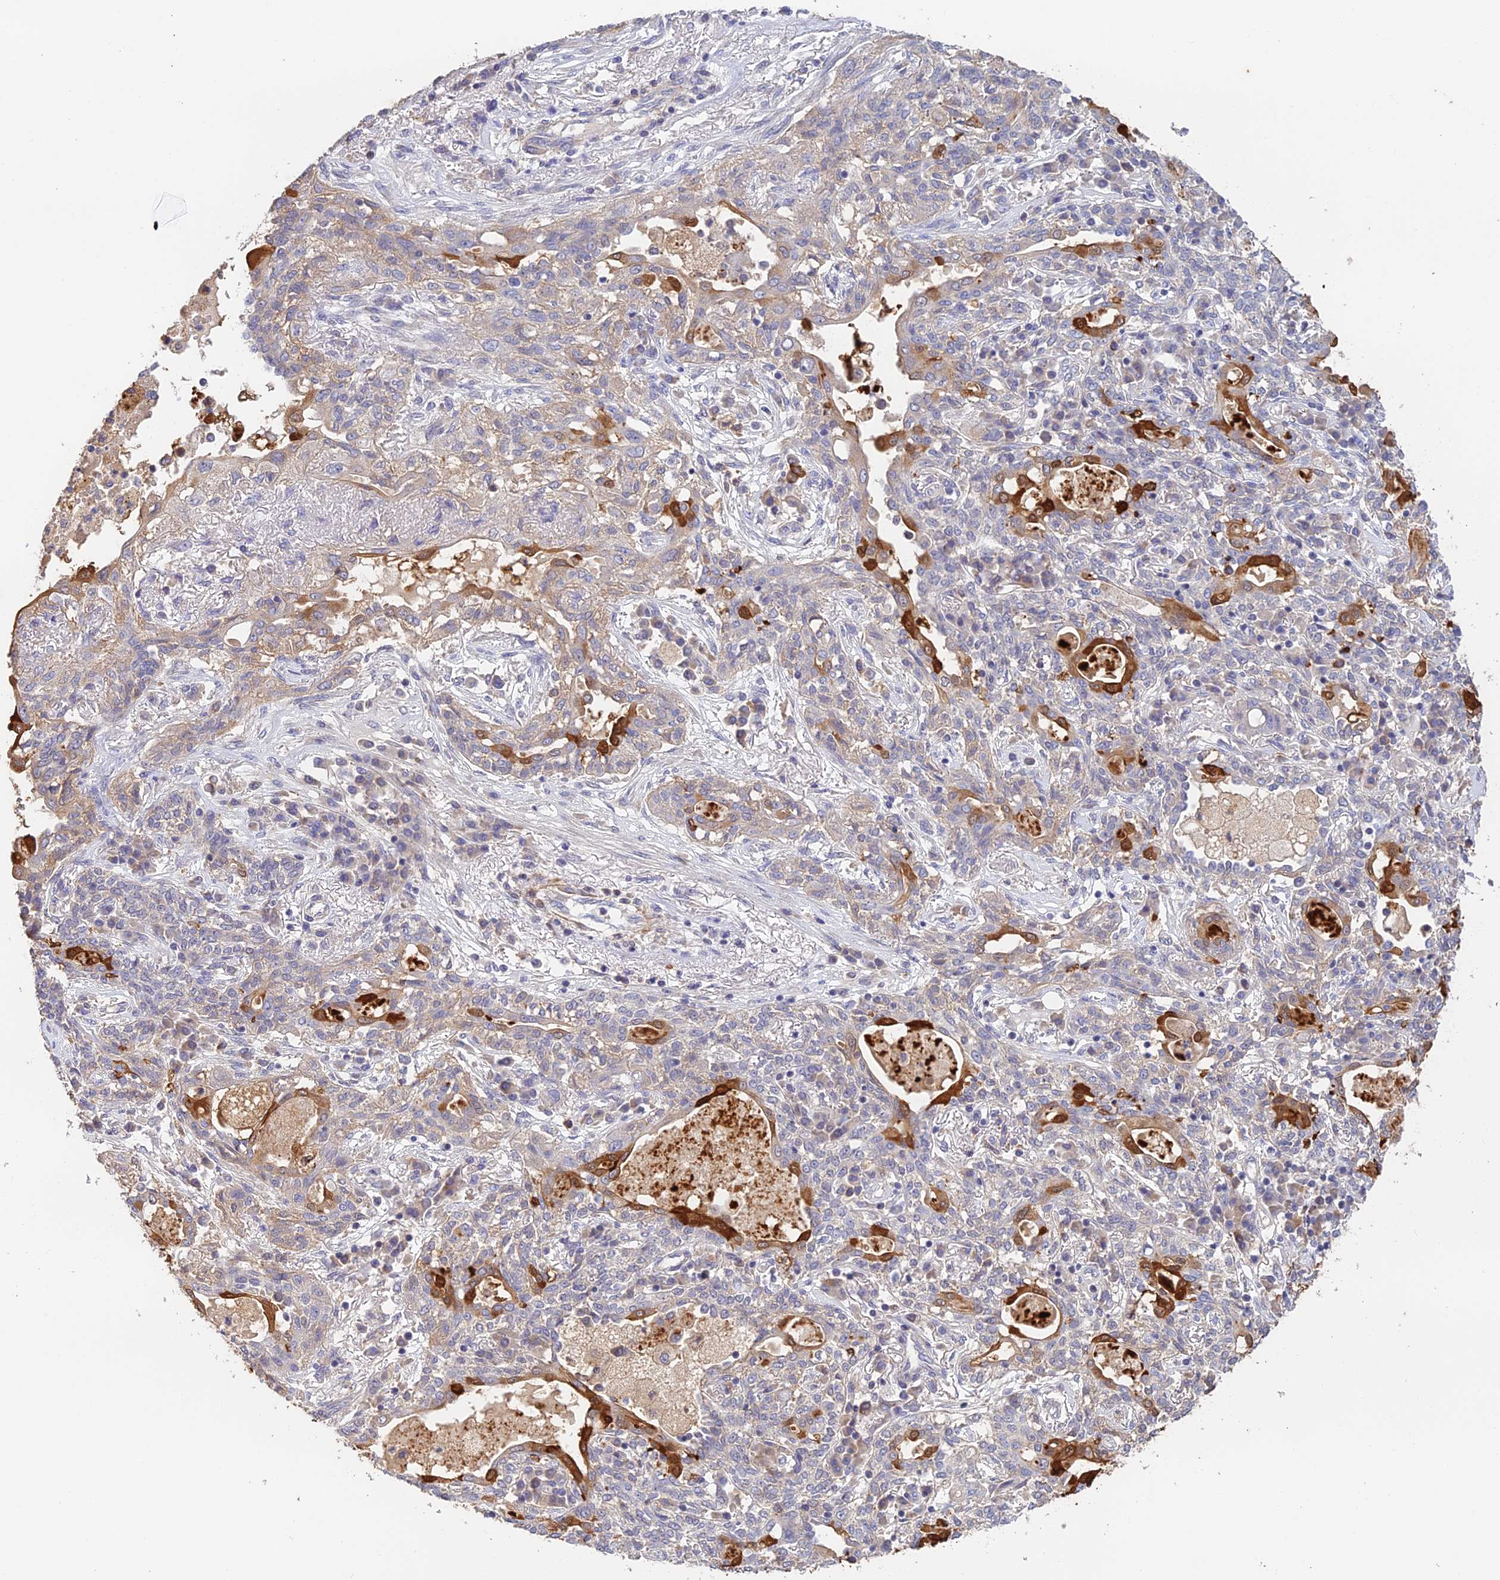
{"staining": {"intensity": "moderate", "quantity": "<25%", "location": "cytoplasmic/membranous,nuclear"}, "tissue": "lung cancer", "cell_type": "Tumor cells", "image_type": "cancer", "snomed": [{"axis": "morphology", "description": "Squamous cell carcinoma, NOS"}, {"axis": "topography", "description": "Lung"}], "caption": "Human lung squamous cell carcinoma stained with a brown dye shows moderate cytoplasmic/membranous and nuclear positive expression in about <25% of tumor cells.", "gene": "CWH43", "patient": {"sex": "female", "age": 70}}